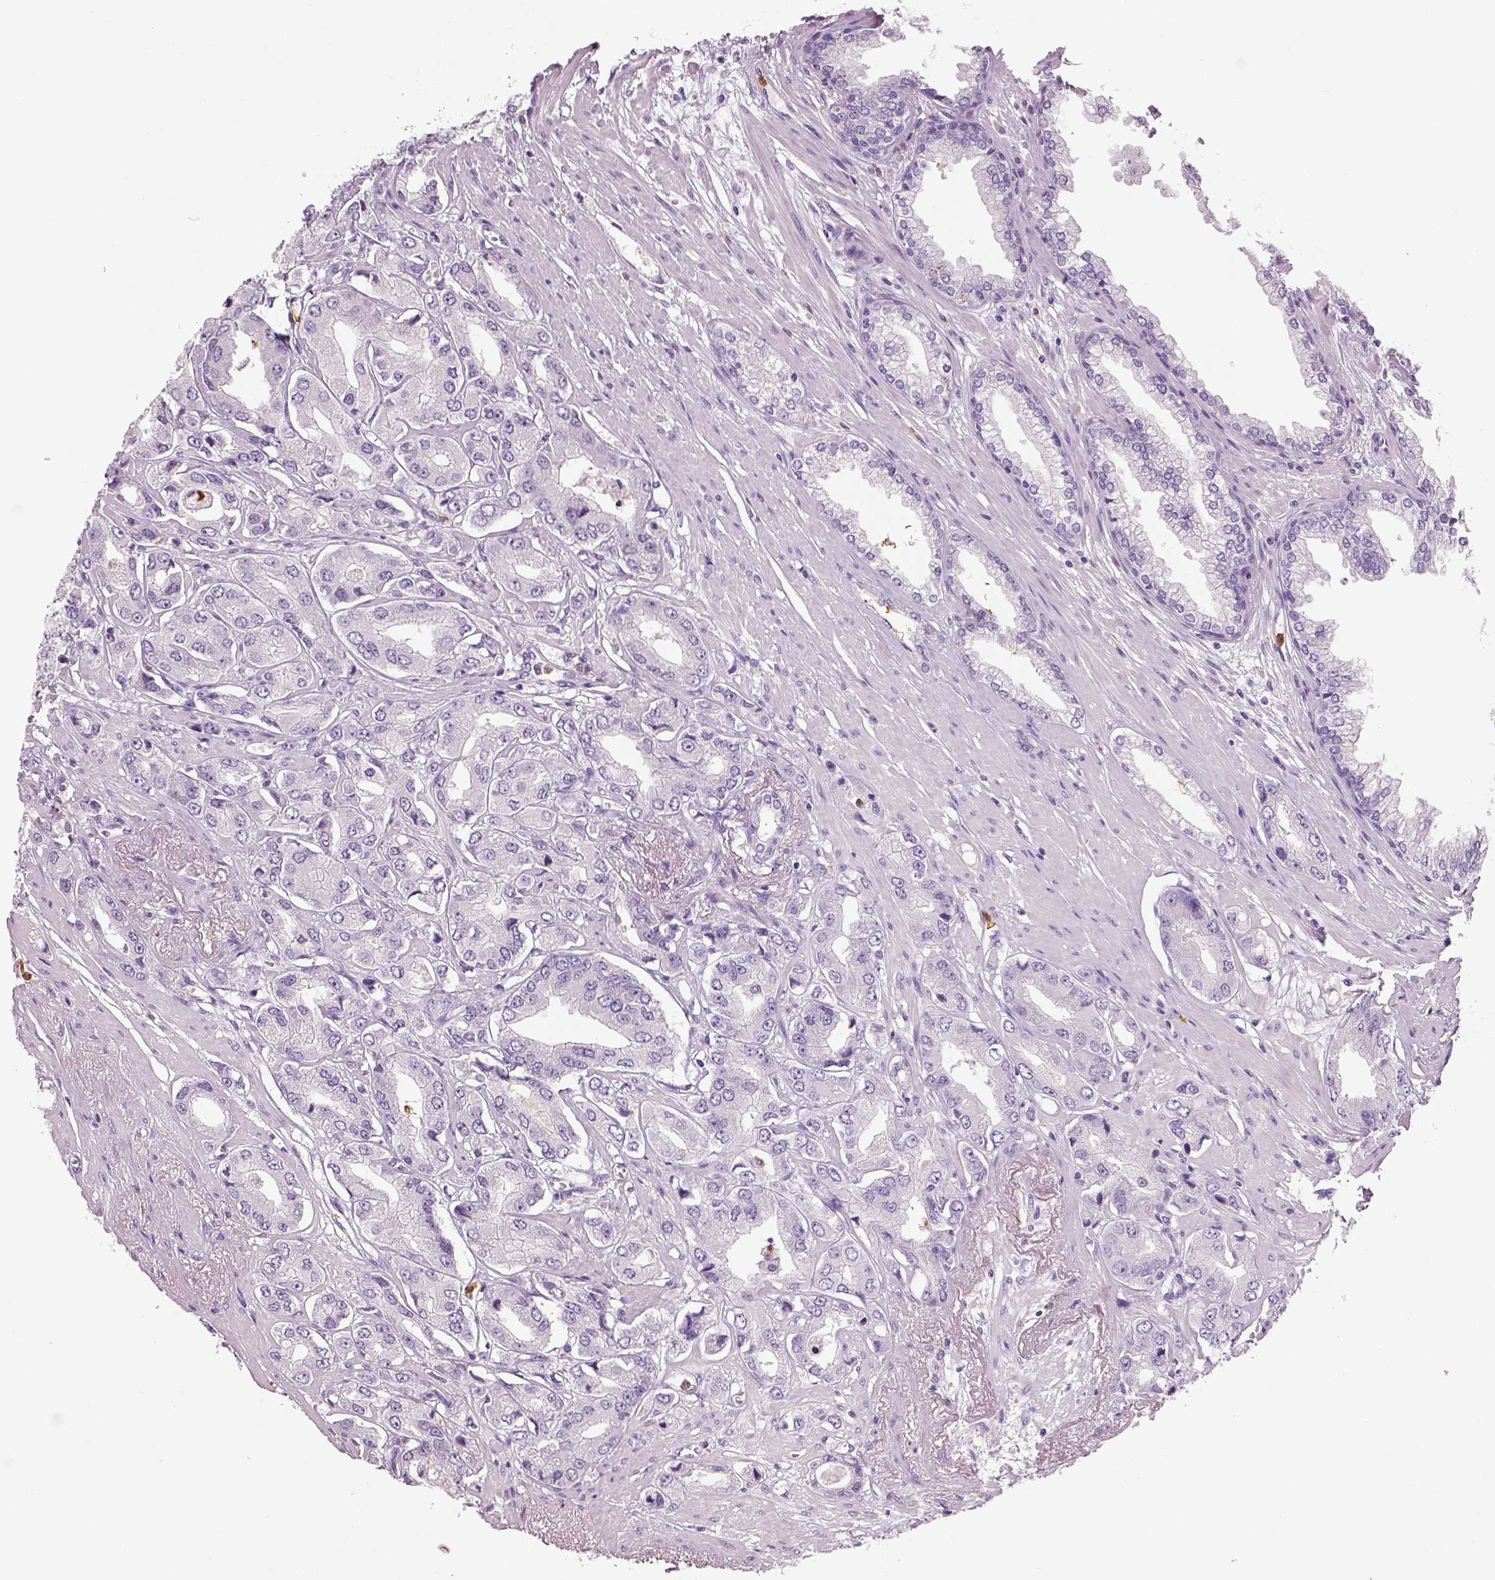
{"staining": {"intensity": "negative", "quantity": "none", "location": "none"}, "tissue": "prostate cancer", "cell_type": "Tumor cells", "image_type": "cancer", "snomed": [{"axis": "morphology", "description": "Adenocarcinoma, Low grade"}, {"axis": "topography", "description": "Prostate"}], "caption": "This photomicrograph is of prostate cancer stained with immunohistochemistry (IHC) to label a protein in brown with the nuclei are counter-stained blue. There is no expression in tumor cells.", "gene": "NECAB2", "patient": {"sex": "male", "age": 60}}